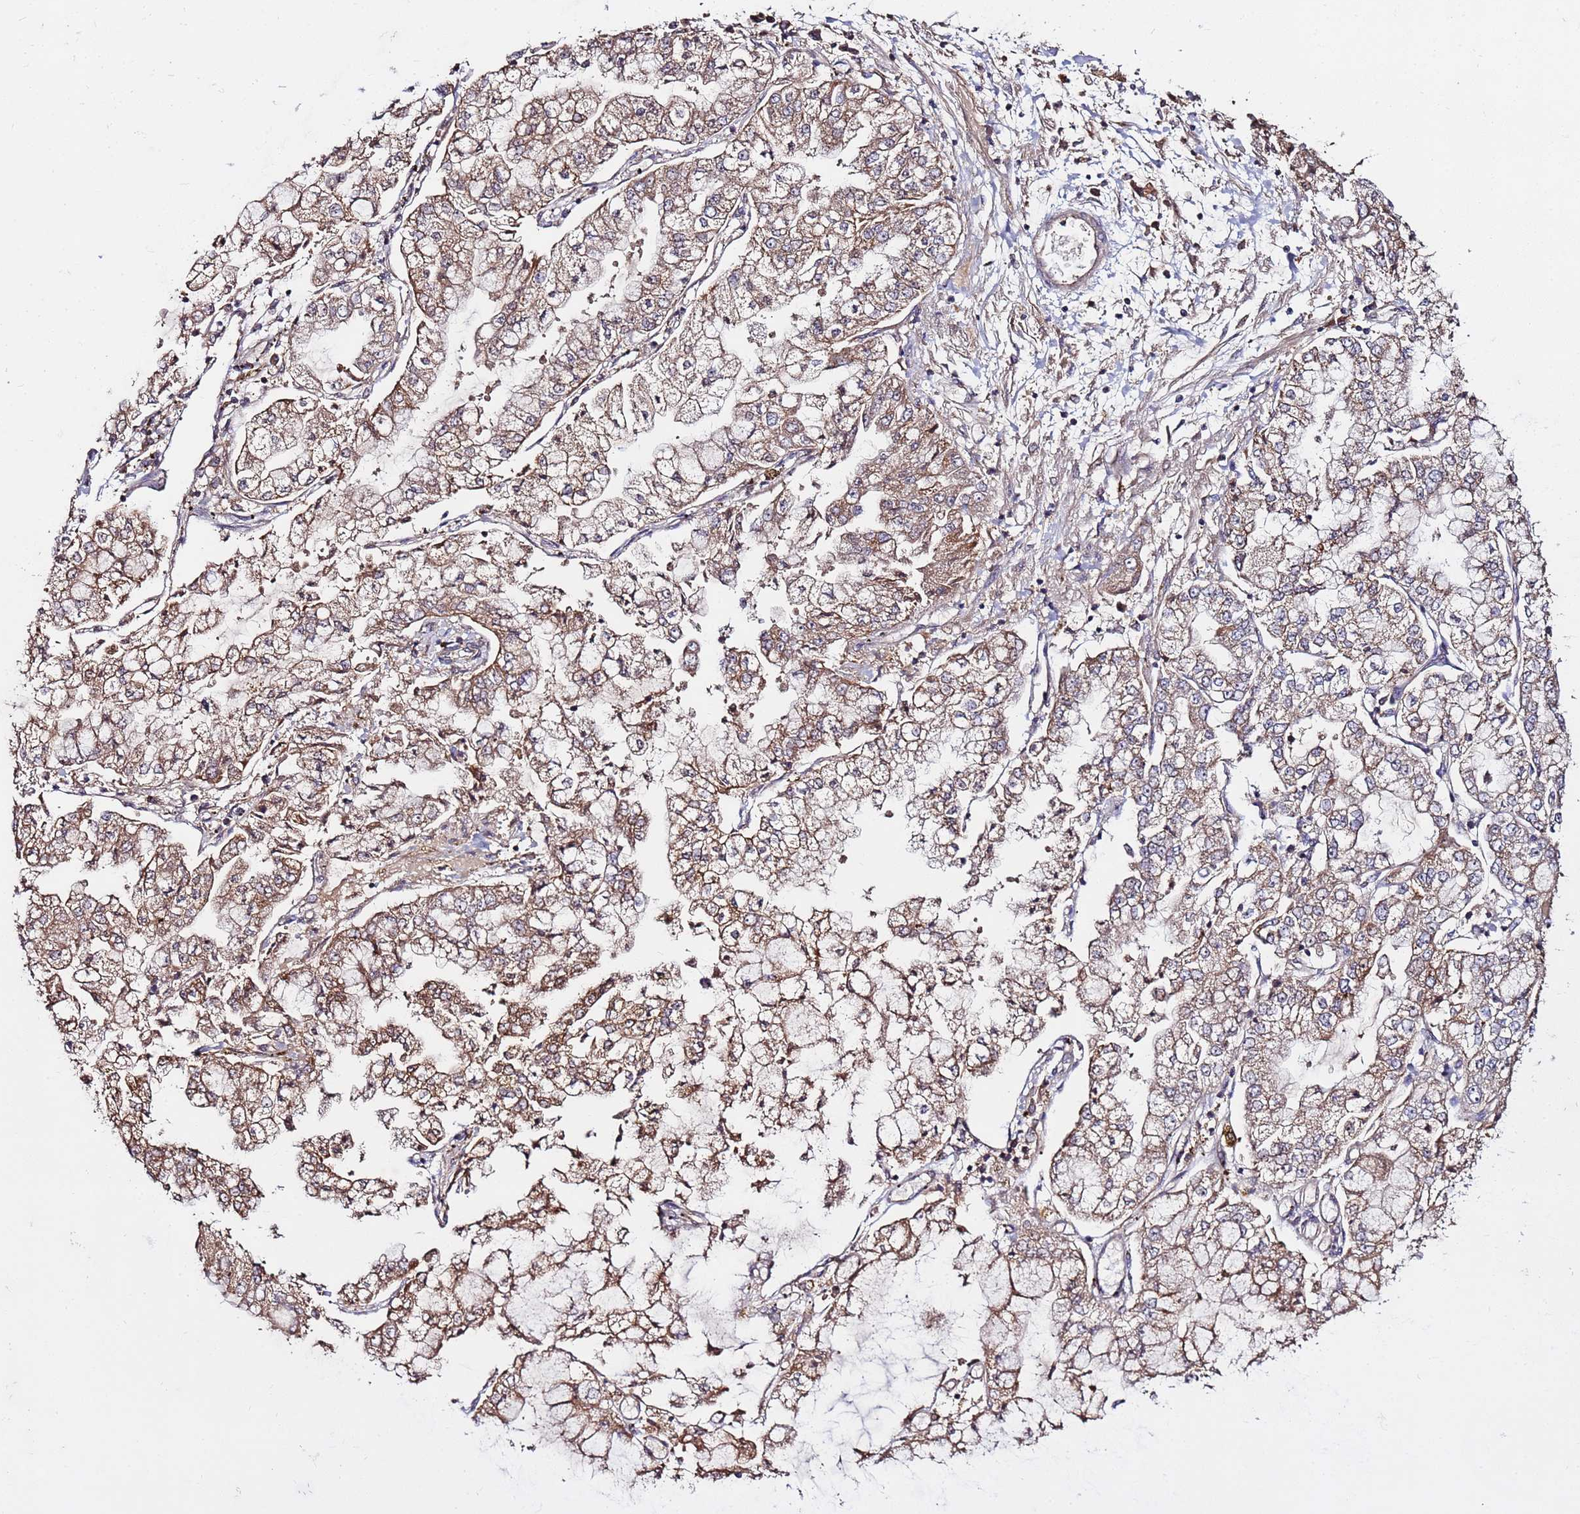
{"staining": {"intensity": "moderate", "quantity": ">75%", "location": "cytoplasmic/membranous"}, "tissue": "stomach cancer", "cell_type": "Tumor cells", "image_type": "cancer", "snomed": [{"axis": "morphology", "description": "Adenocarcinoma, NOS"}, {"axis": "topography", "description": "Stomach"}], "caption": "Moderate cytoplasmic/membranous staining for a protein is seen in approximately >75% of tumor cells of adenocarcinoma (stomach) using immunohistochemistry.", "gene": "RPS15A", "patient": {"sex": "male", "age": 76}}